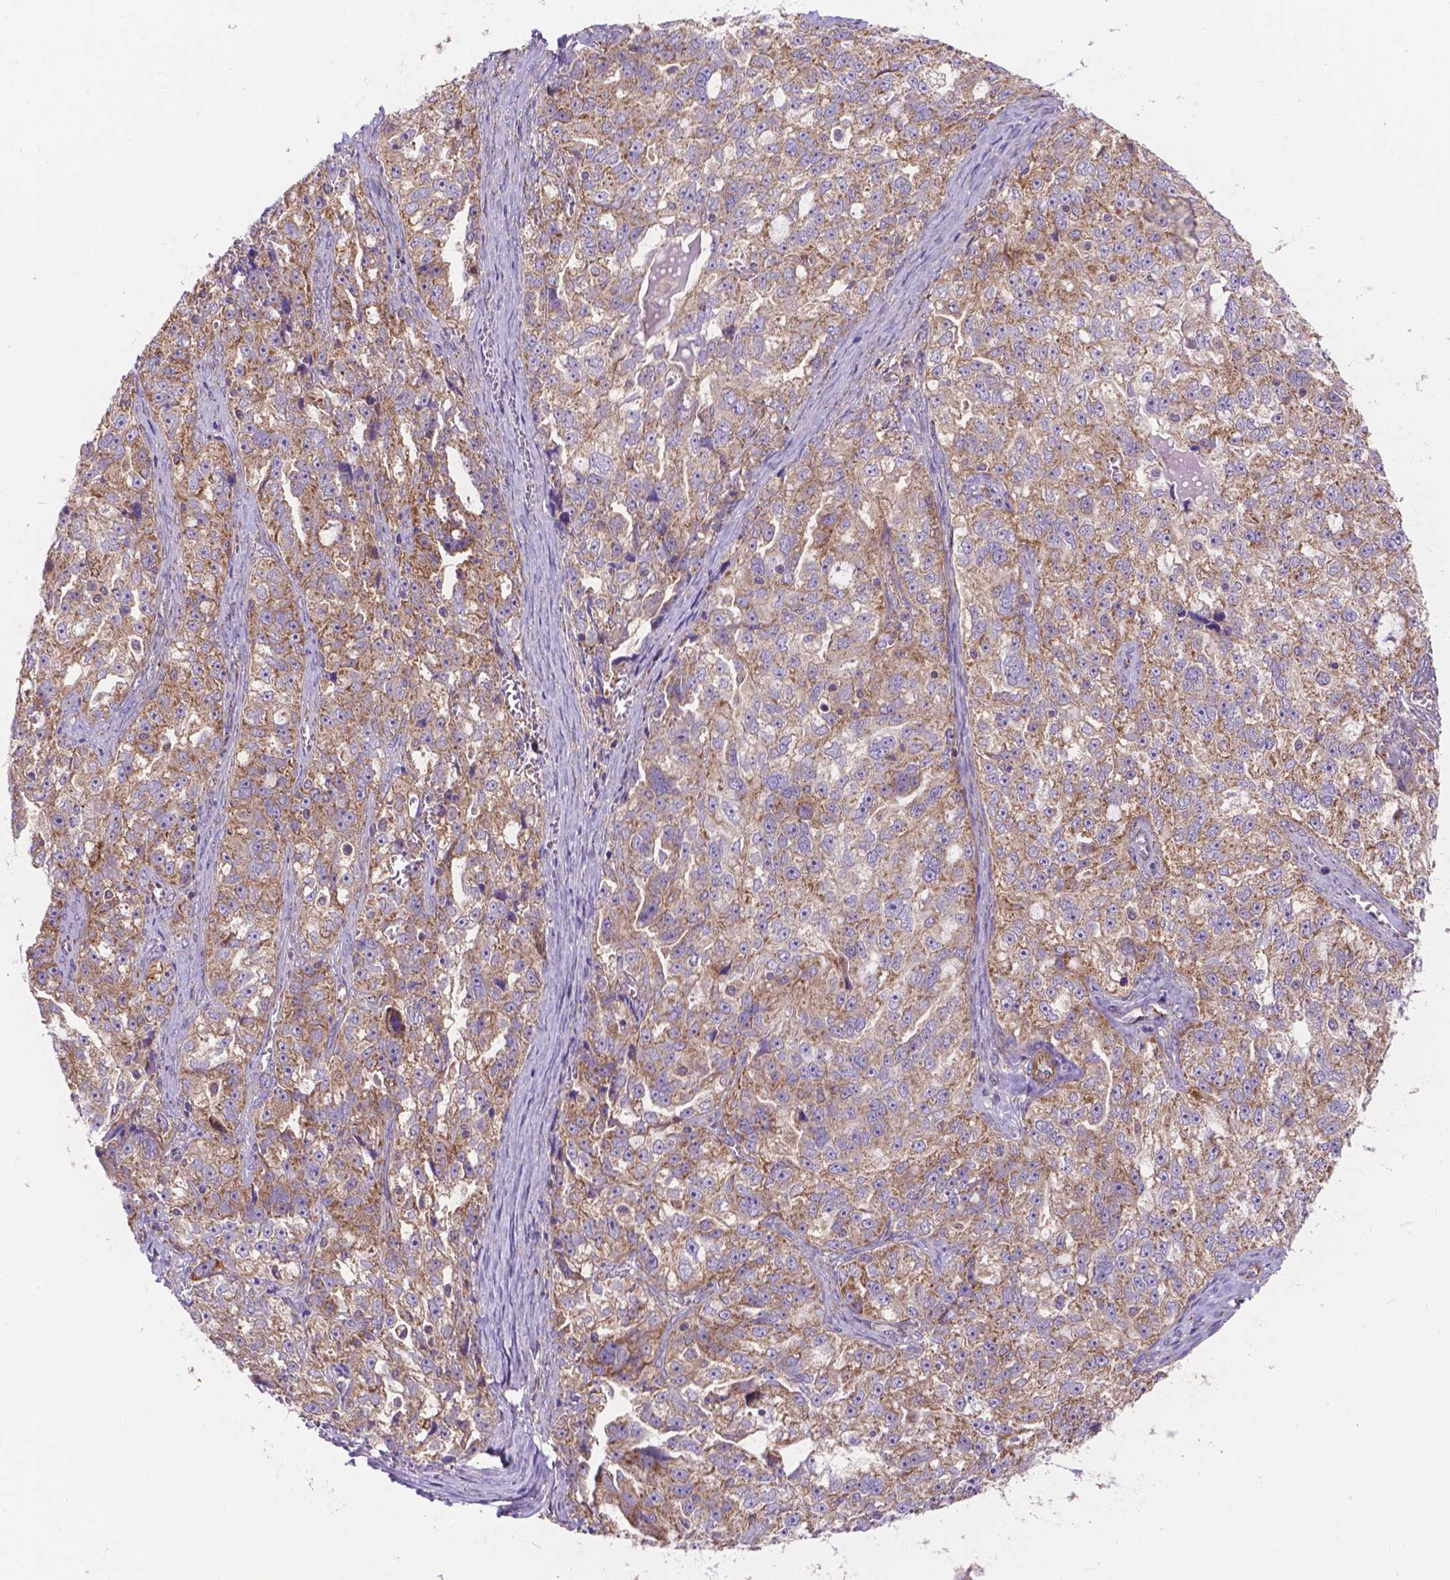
{"staining": {"intensity": "moderate", "quantity": ">75%", "location": "cytoplasmic/membranous"}, "tissue": "ovarian cancer", "cell_type": "Tumor cells", "image_type": "cancer", "snomed": [{"axis": "morphology", "description": "Cystadenocarcinoma, serous, NOS"}, {"axis": "topography", "description": "Ovary"}], "caption": "Moderate cytoplasmic/membranous protein positivity is identified in approximately >75% of tumor cells in ovarian cancer.", "gene": "AK3", "patient": {"sex": "female", "age": 51}}